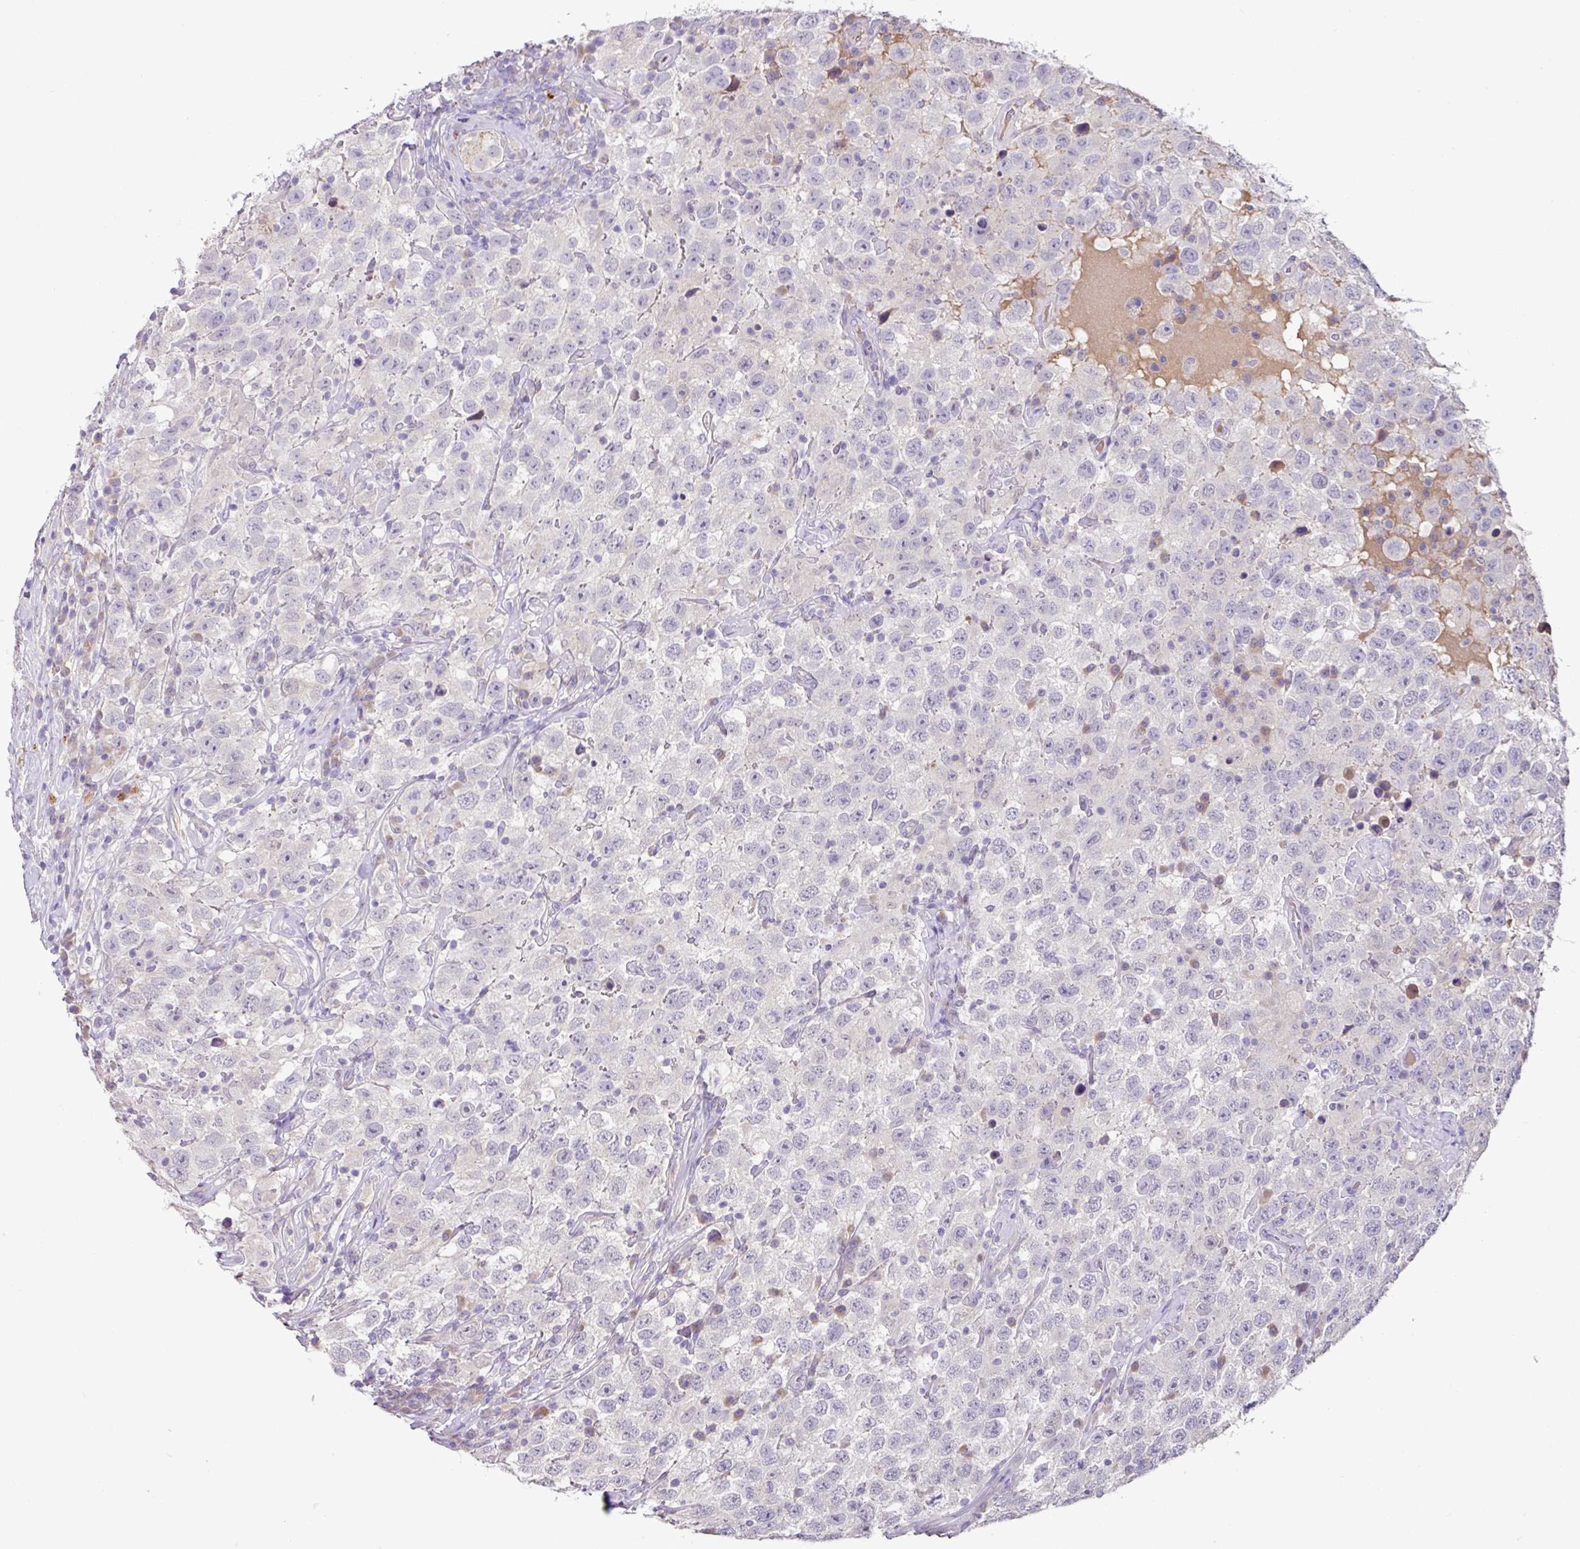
{"staining": {"intensity": "weak", "quantity": "<25%", "location": "cytoplasmic/membranous"}, "tissue": "testis cancer", "cell_type": "Tumor cells", "image_type": "cancer", "snomed": [{"axis": "morphology", "description": "Seminoma, NOS"}, {"axis": "topography", "description": "Testis"}], "caption": "A photomicrograph of testis seminoma stained for a protein reveals no brown staining in tumor cells.", "gene": "PLEKHH3", "patient": {"sex": "male", "age": 41}}